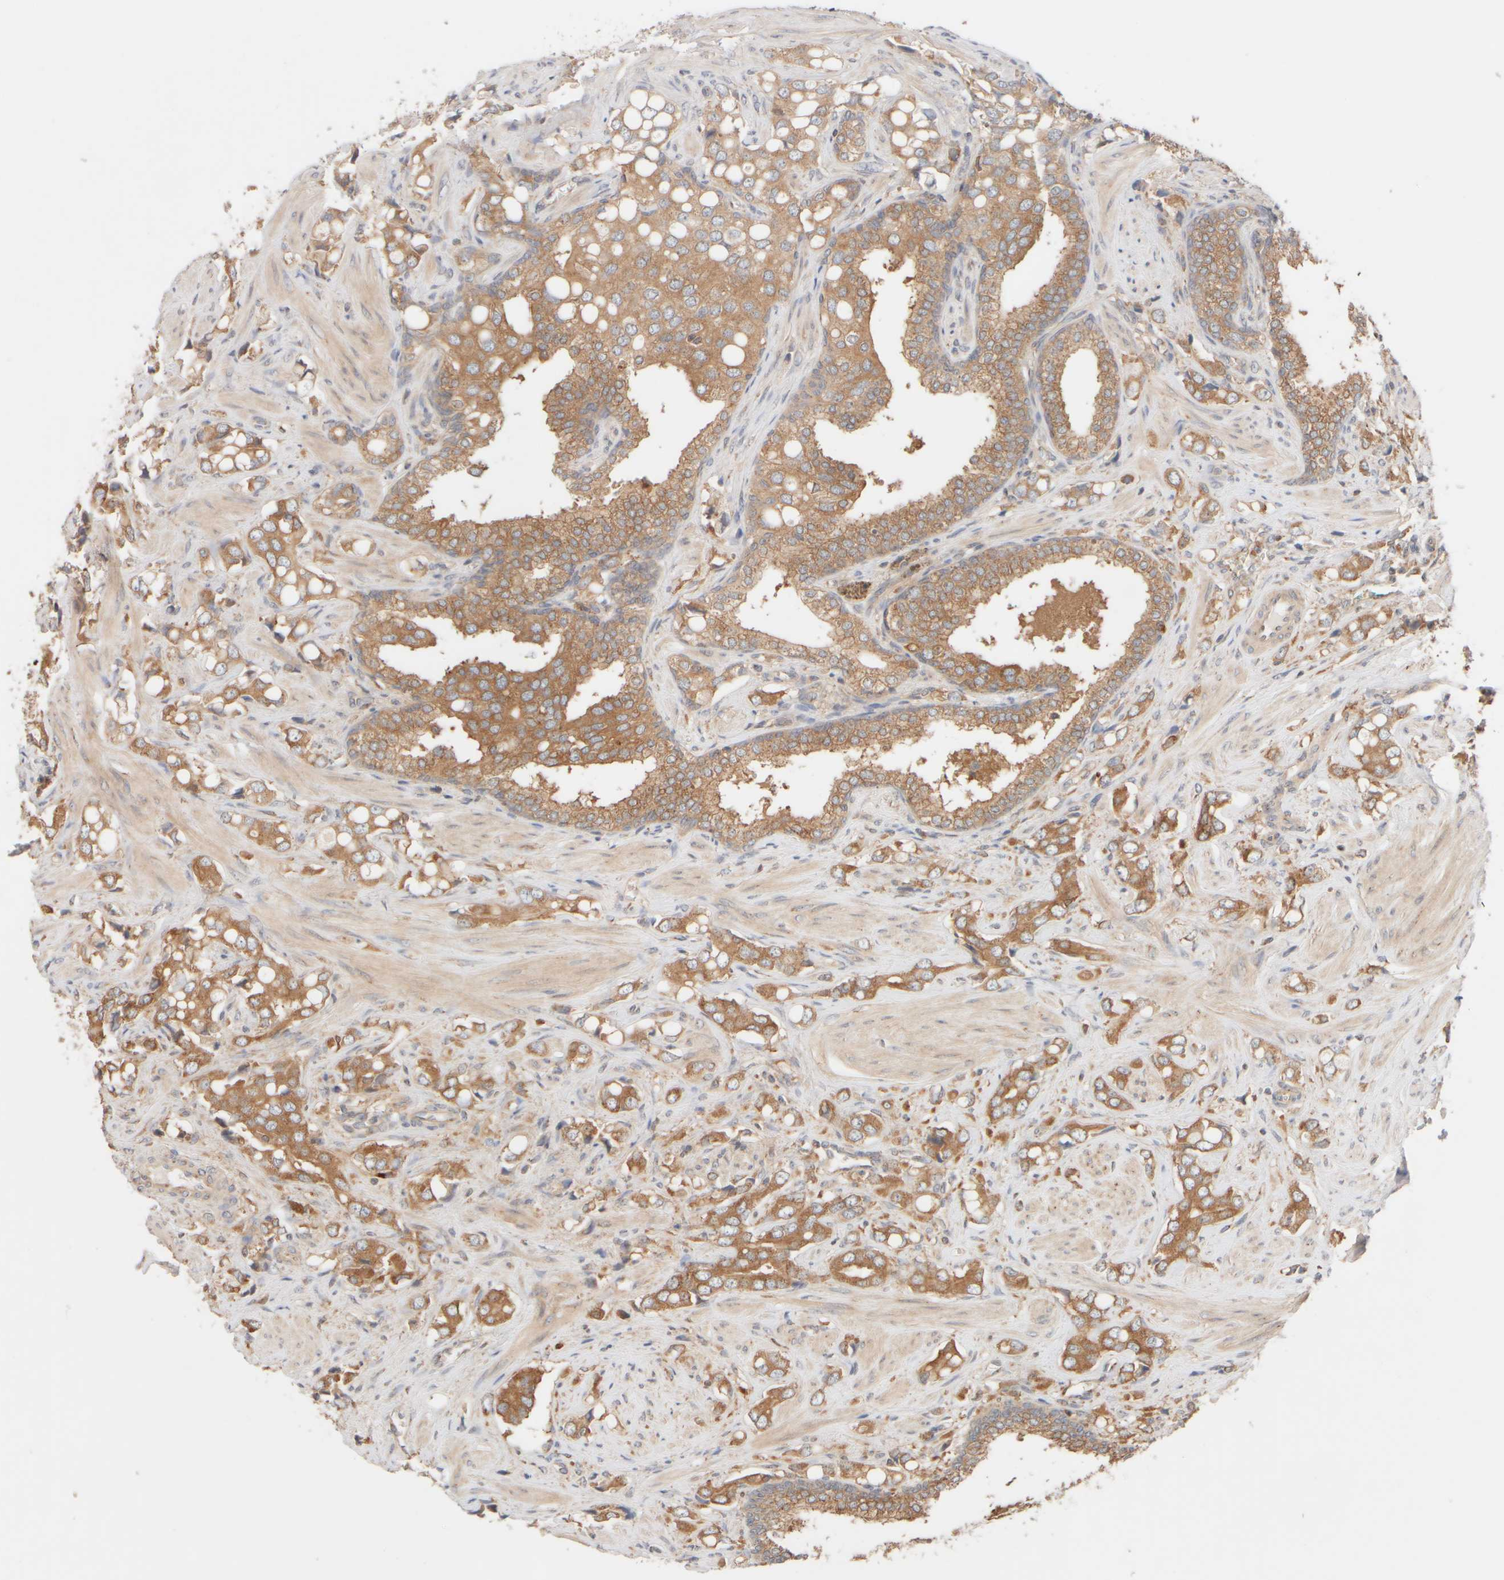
{"staining": {"intensity": "moderate", "quantity": ">75%", "location": "cytoplasmic/membranous"}, "tissue": "prostate cancer", "cell_type": "Tumor cells", "image_type": "cancer", "snomed": [{"axis": "morphology", "description": "Adenocarcinoma, High grade"}, {"axis": "topography", "description": "Prostate"}], "caption": "Prostate high-grade adenocarcinoma tissue demonstrates moderate cytoplasmic/membranous staining in about >75% of tumor cells", "gene": "RABEP1", "patient": {"sex": "male", "age": 52}}